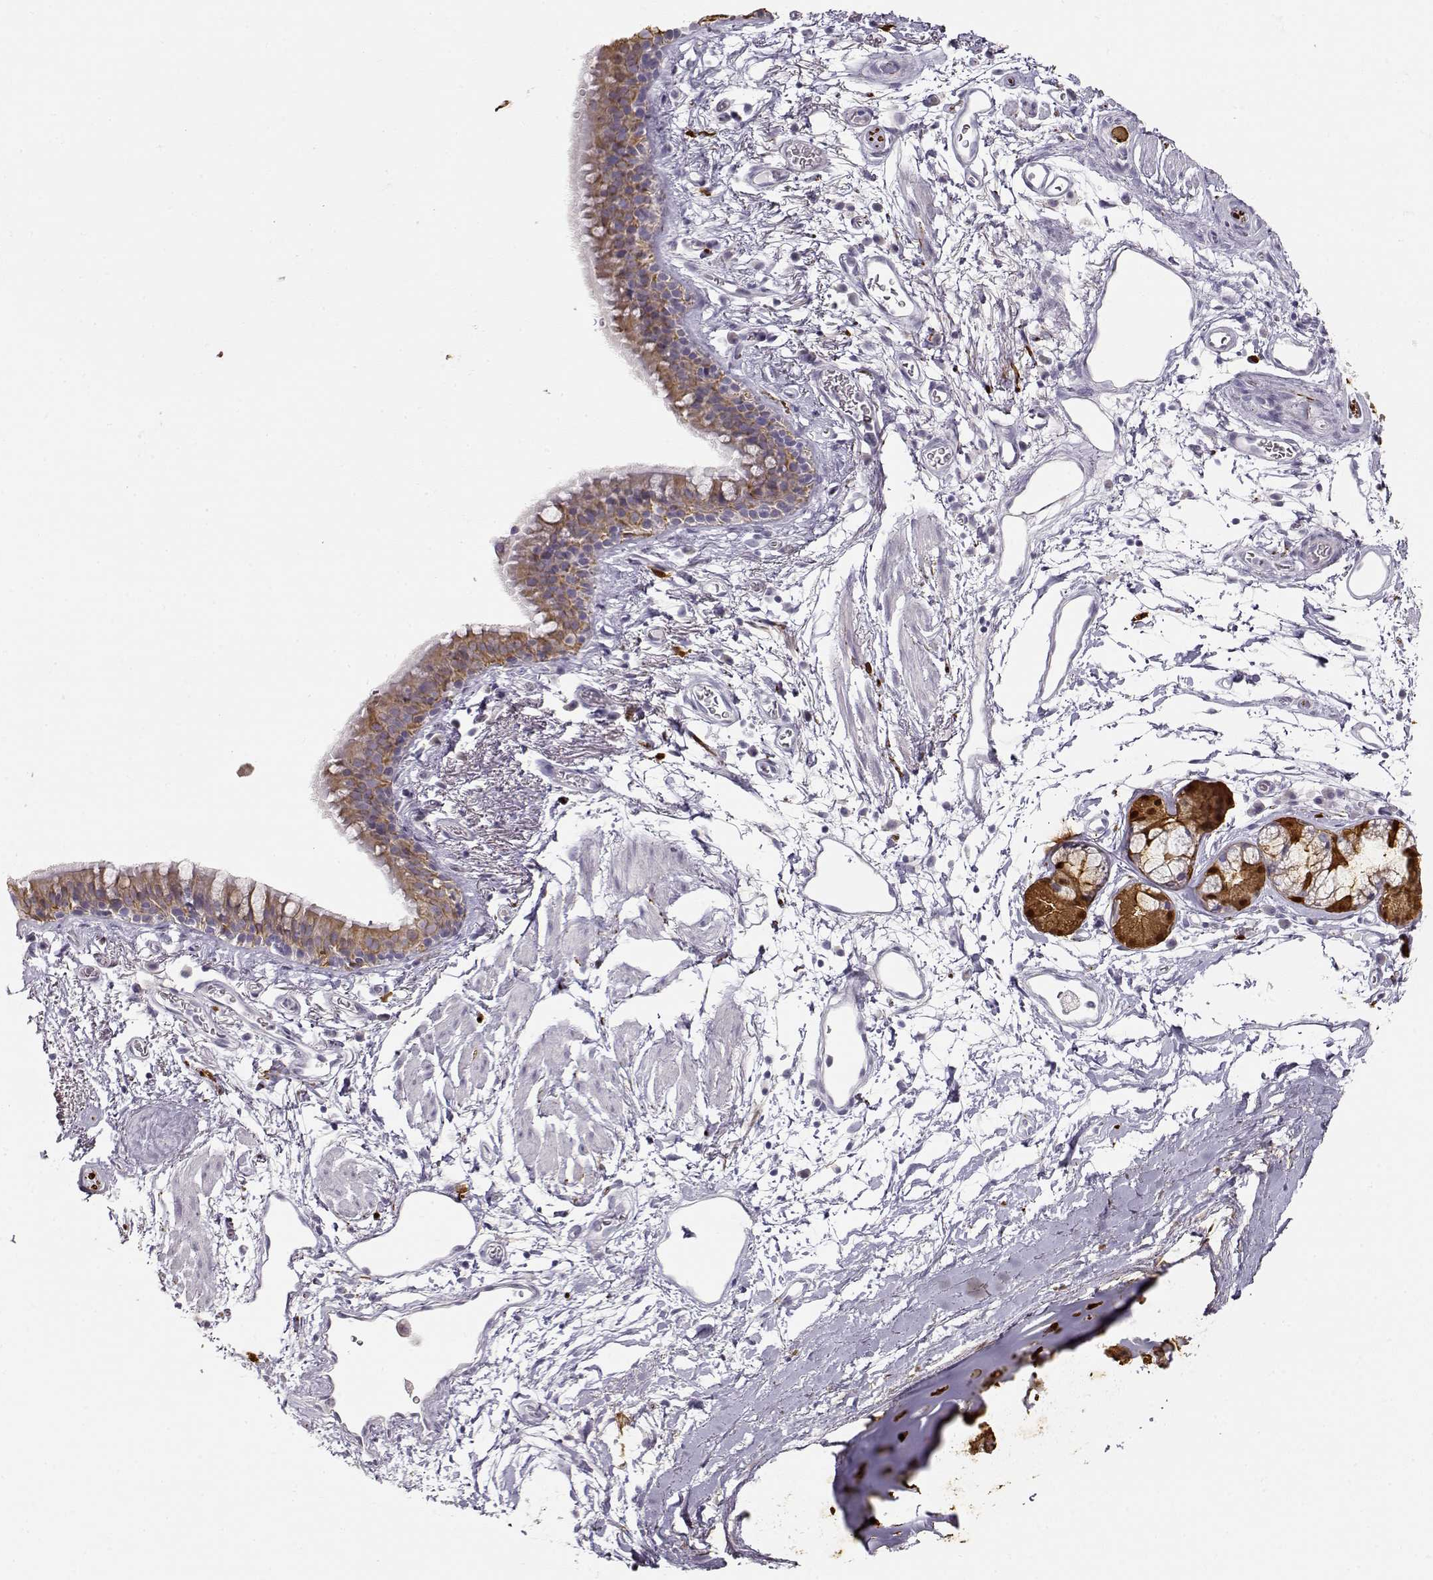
{"staining": {"intensity": "moderate", "quantity": ">75%", "location": "cytoplasmic/membranous"}, "tissue": "bronchus", "cell_type": "Respiratory epithelial cells", "image_type": "normal", "snomed": [{"axis": "morphology", "description": "Normal tissue, NOS"}, {"axis": "topography", "description": "Cartilage tissue"}, {"axis": "topography", "description": "Bronchus"}], "caption": "IHC (DAB (3,3'-diaminobenzidine)) staining of benign human bronchus reveals moderate cytoplasmic/membranous protein expression in approximately >75% of respiratory epithelial cells. Nuclei are stained in blue.", "gene": "S100B", "patient": {"sex": "male", "age": 58}}